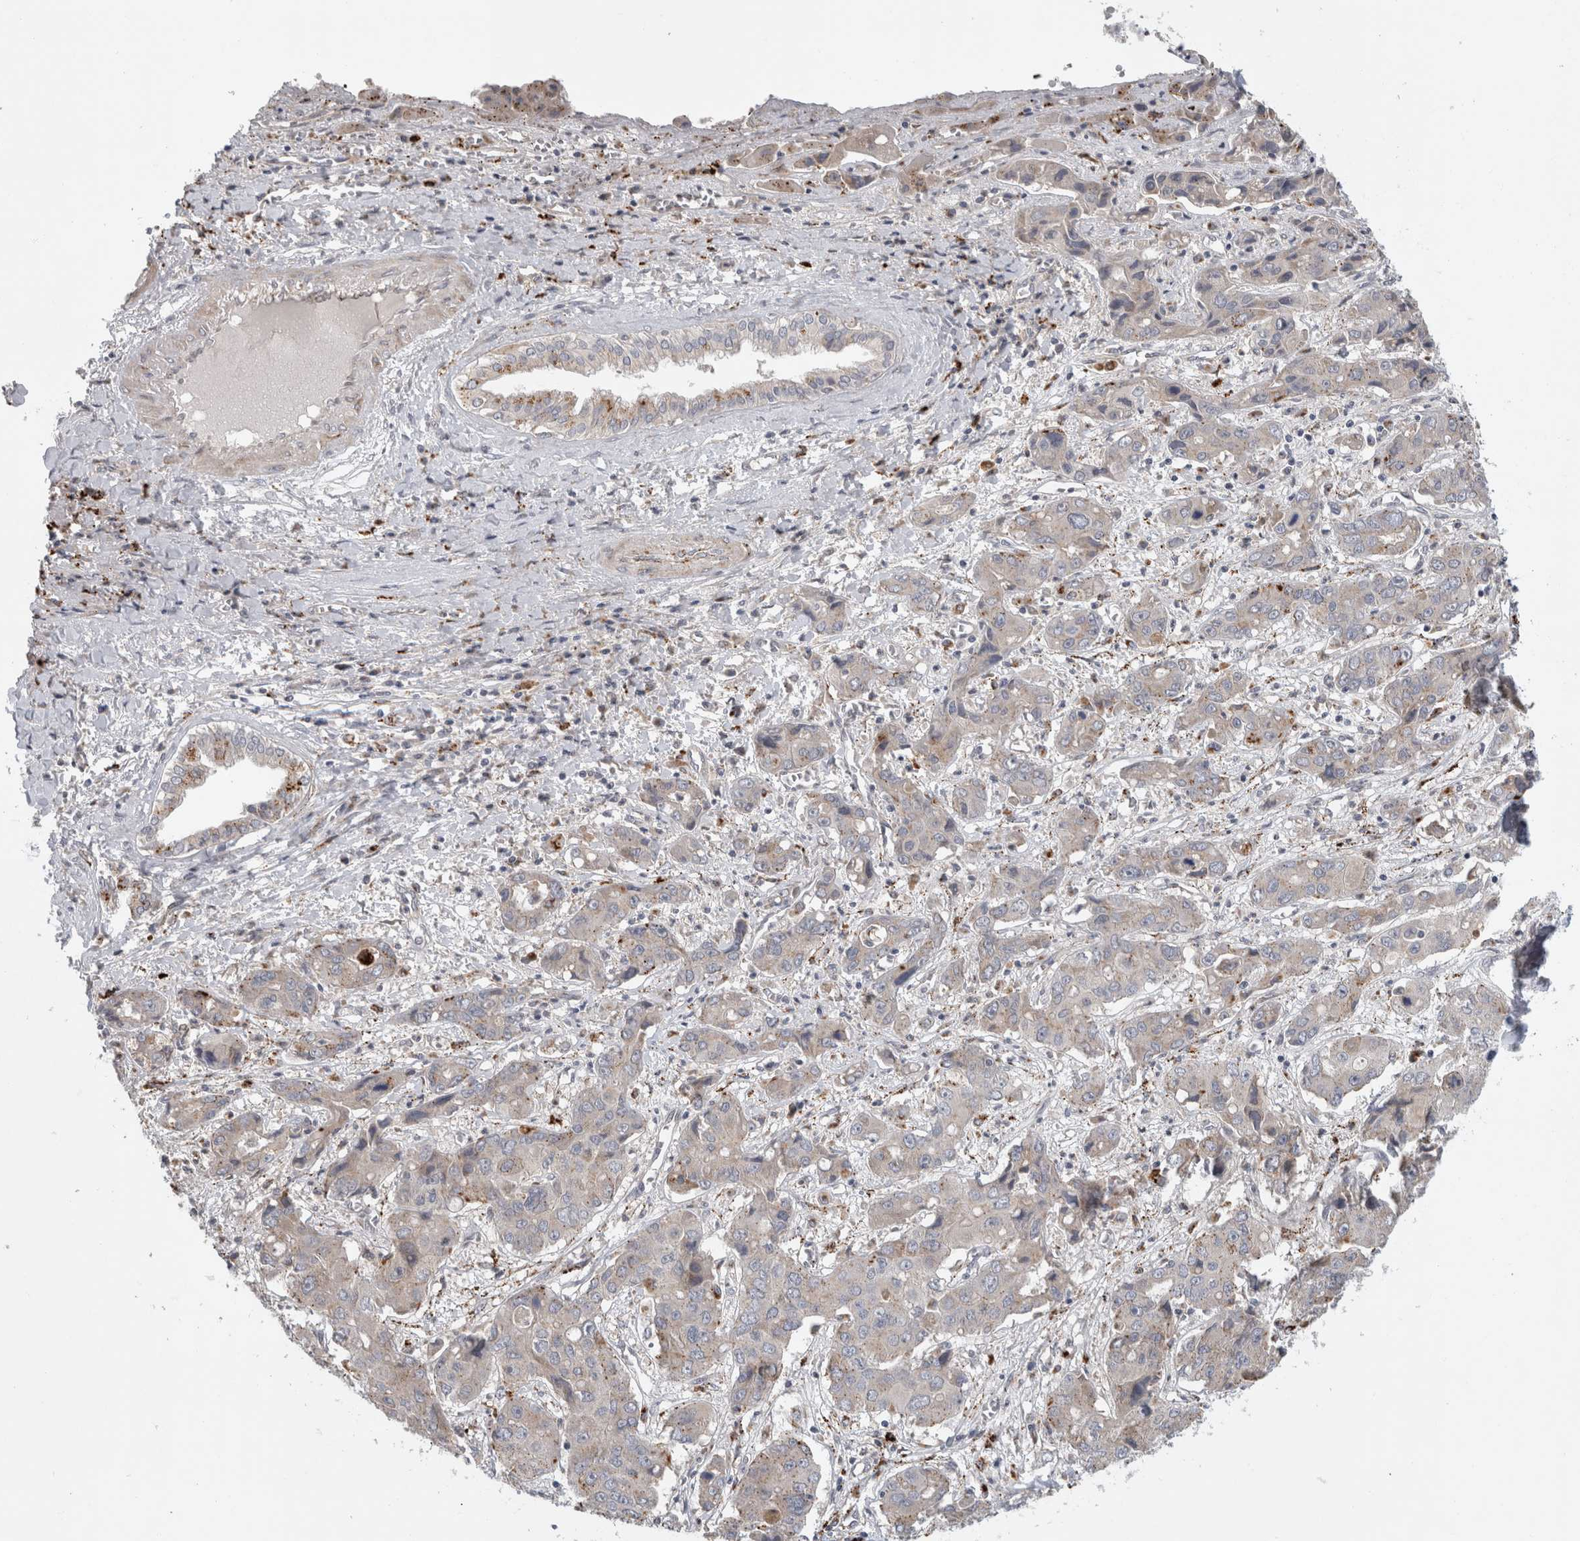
{"staining": {"intensity": "strong", "quantity": "<25%", "location": "cytoplasmic/membranous"}, "tissue": "liver cancer", "cell_type": "Tumor cells", "image_type": "cancer", "snomed": [{"axis": "morphology", "description": "Cholangiocarcinoma"}, {"axis": "topography", "description": "Liver"}], "caption": "Immunohistochemistry histopathology image of human liver cancer stained for a protein (brown), which shows medium levels of strong cytoplasmic/membranous expression in approximately <25% of tumor cells.", "gene": "MGAT1", "patient": {"sex": "male", "age": 67}}